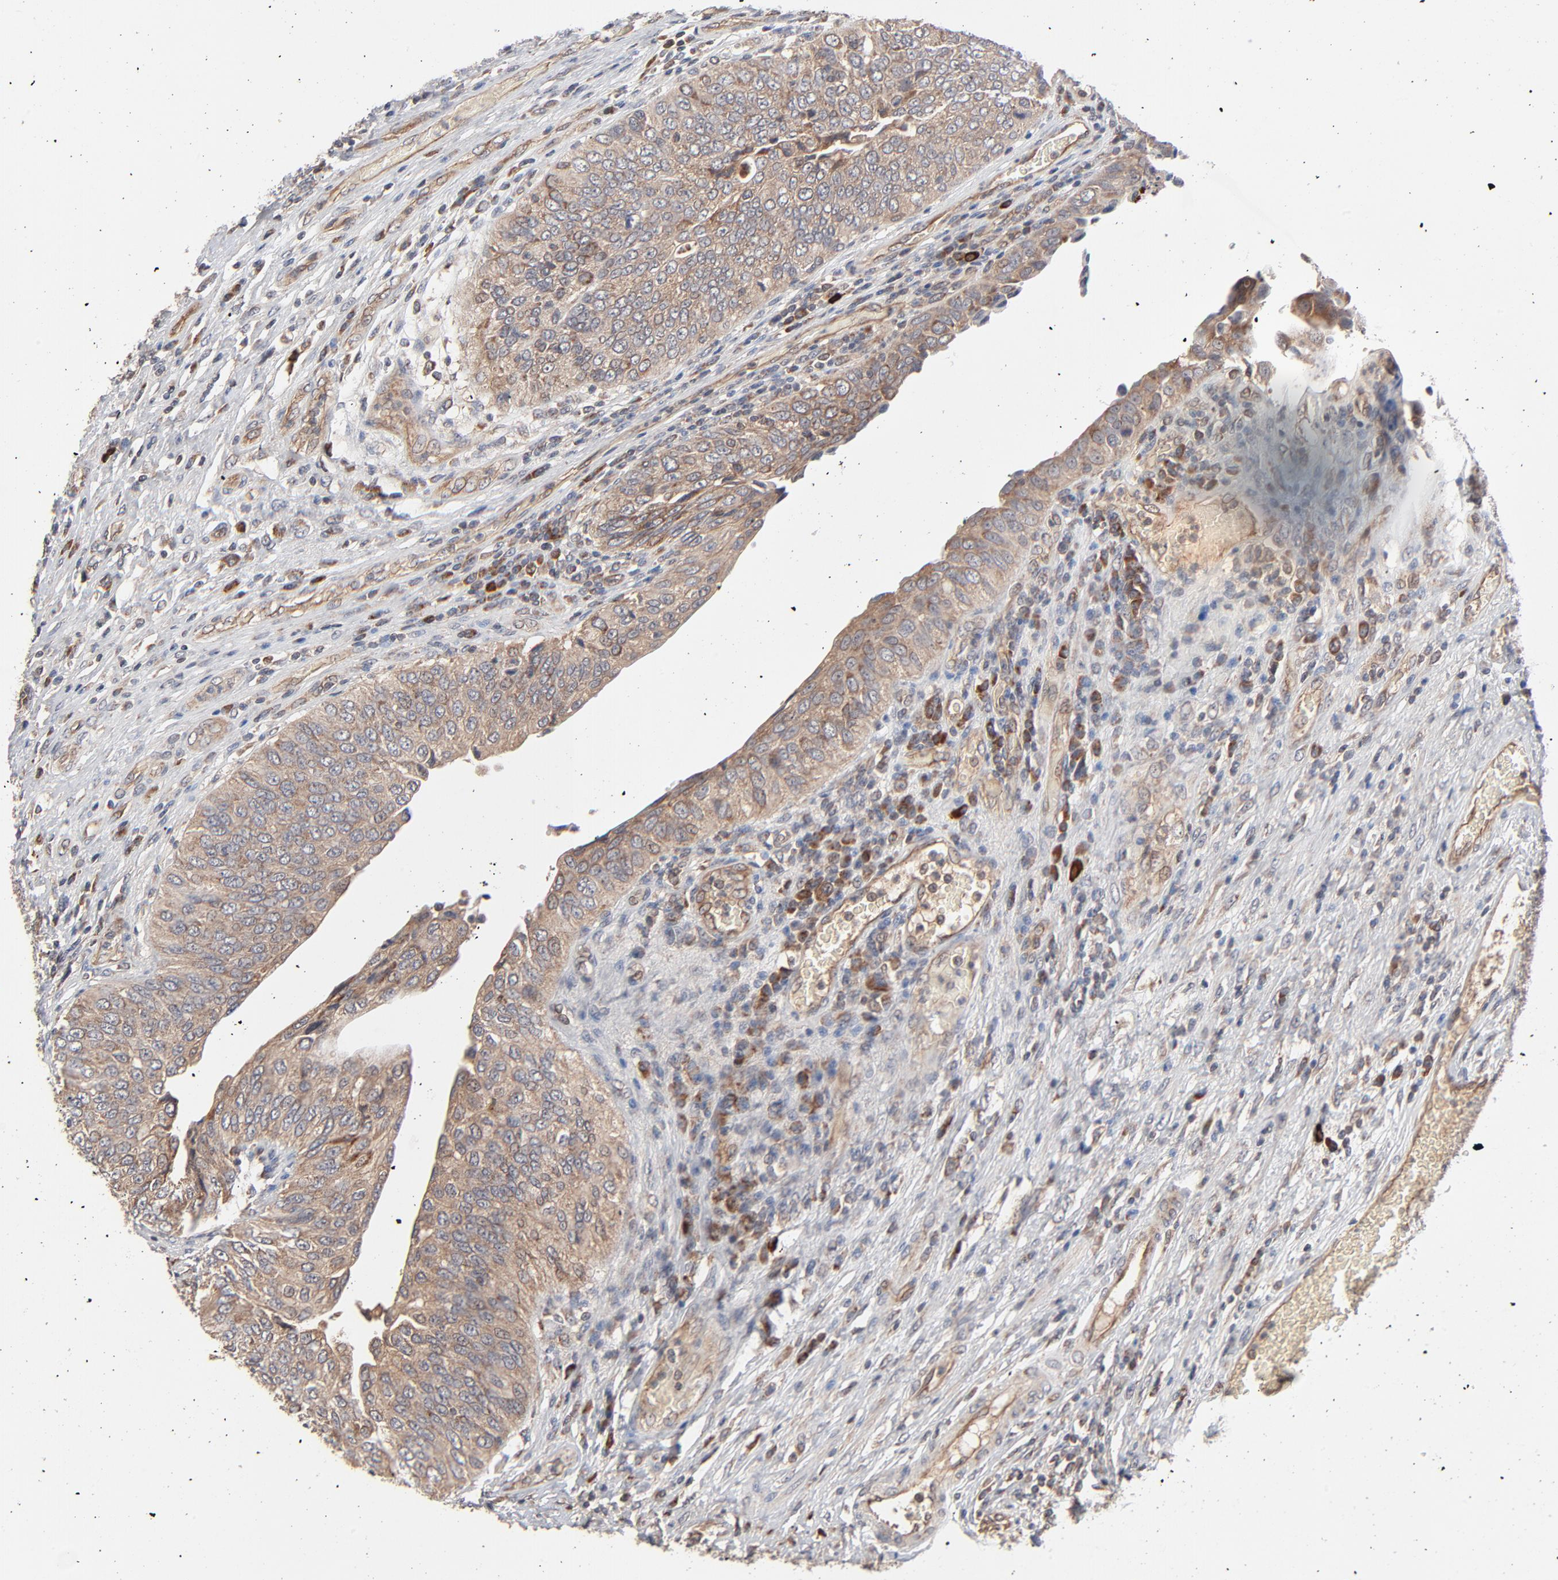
{"staining": {"intensity": "moderate", "quantity": ">75%", "location": "cytoplasmic/membranous"}, "tissue": "urothelial cancer", "cell_type": "Tumor cells", "image_type": "cancer", "snomed": [{"axis": "morphology", "description": "Urothelial carcinoma, High grade"}, {"axis": "topography", "description": "Urinary bladder"}], "caption": "The immunohistochemical stain shows moderate cytoplasmic/membranous staining in tumor cells of urothelial cancer tissue.", "gene": "ABLIM3", "patient": {"sex": "male", "age": 50}}